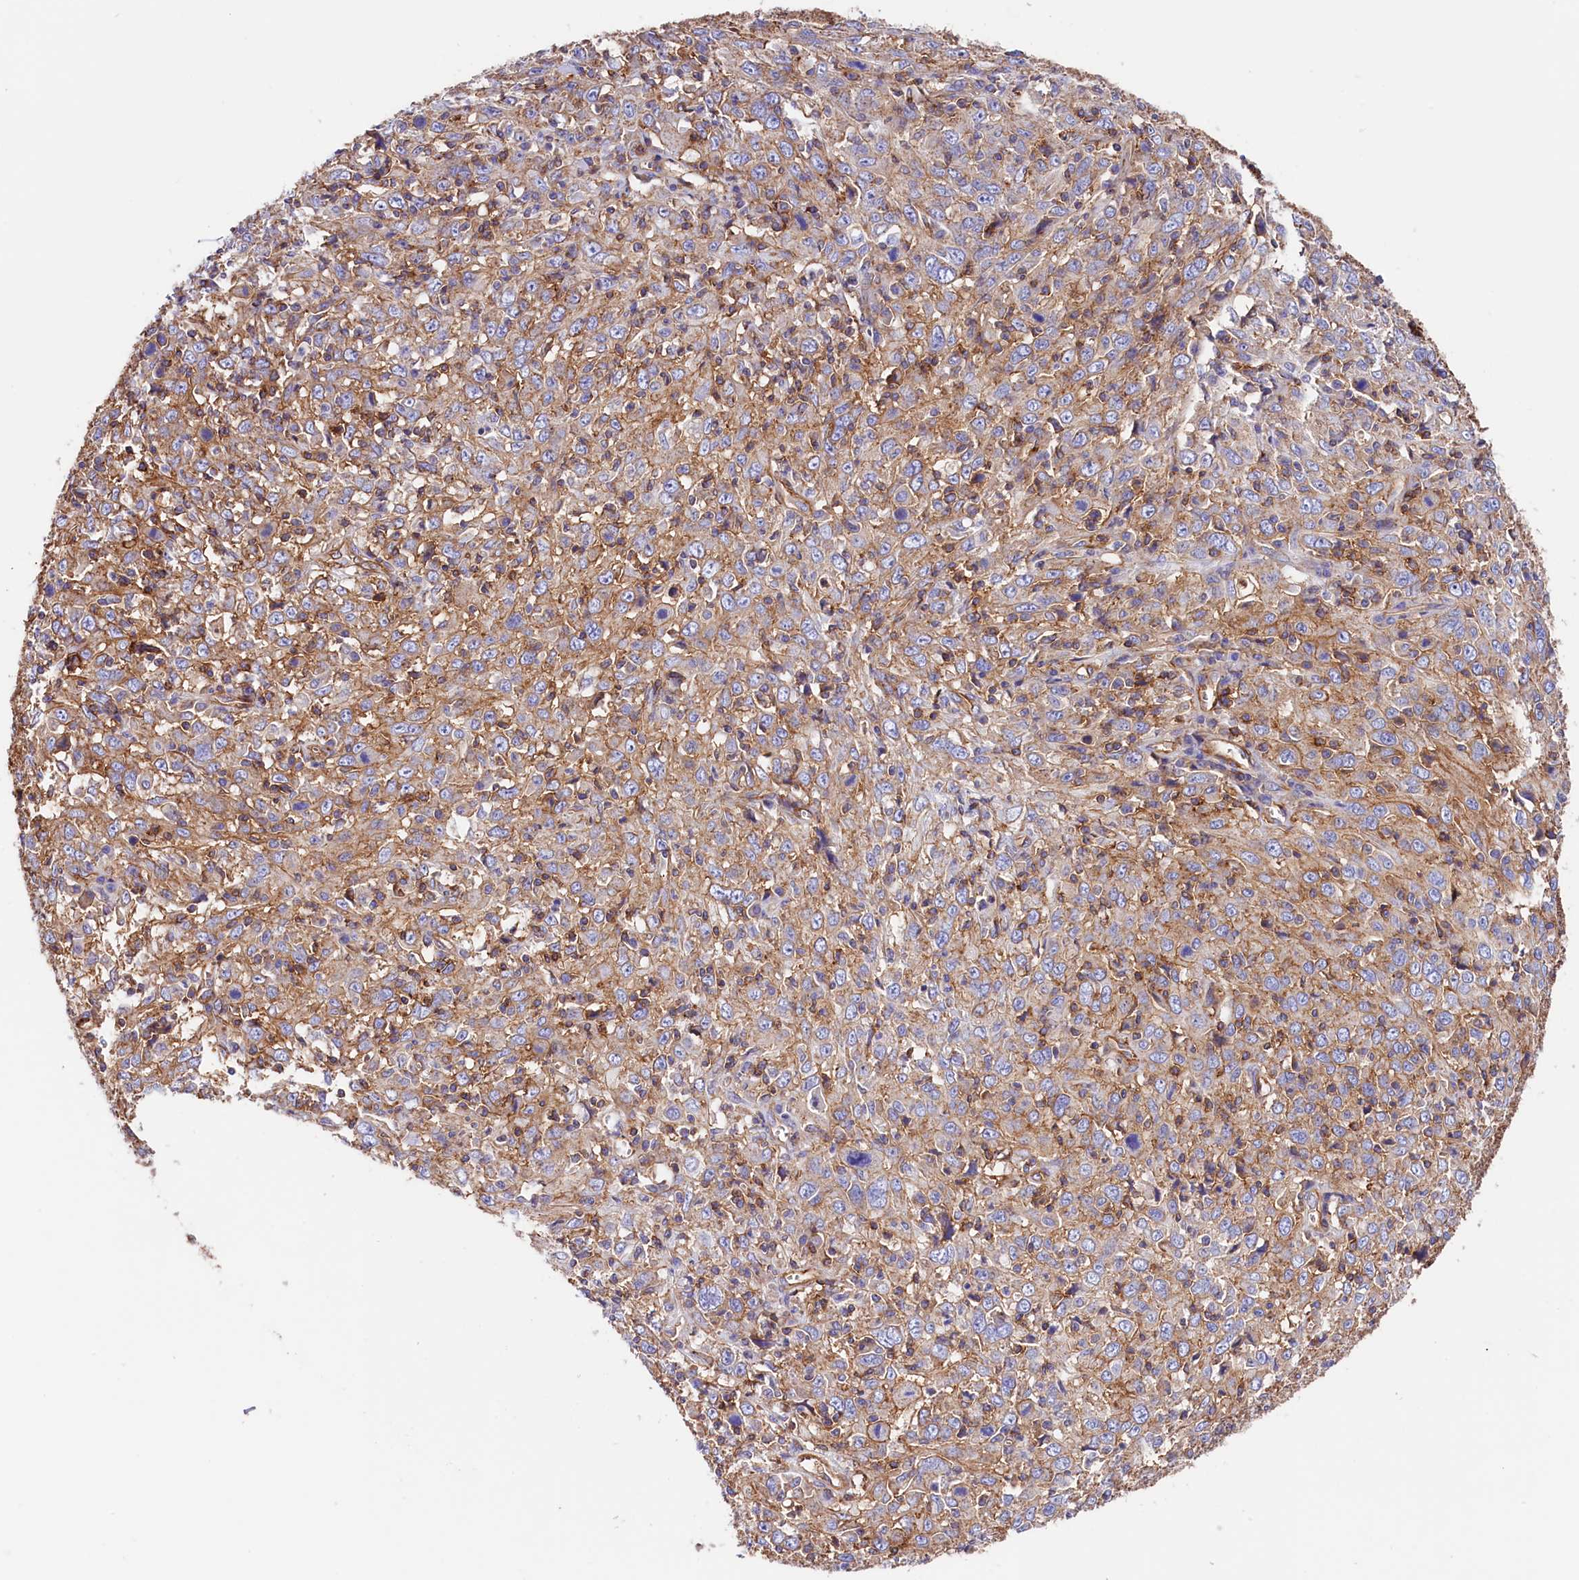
{"staining": {"intensity": "weak", "quantity": "<25%", "location": "cytoplasmic/membranous"}, "tissue": "cervical cancer", "cell_type": "Tumor cells", "image_type": "cancer", "snomed": [{"axis": "morphology", "description": "Squamous cell carcinoma, NOS"}, {"axis": "topography", "description": "Cervix"}], "caption": "Tumor cells show no significant protein staining in cervical cancer. Brightfield microscopy of IHC stained with DAB (brown) and hematoxylin (blue), captured at high magnification.", "gene": "ATP2B4", "patient": {"sex": "female", "age": 46}}